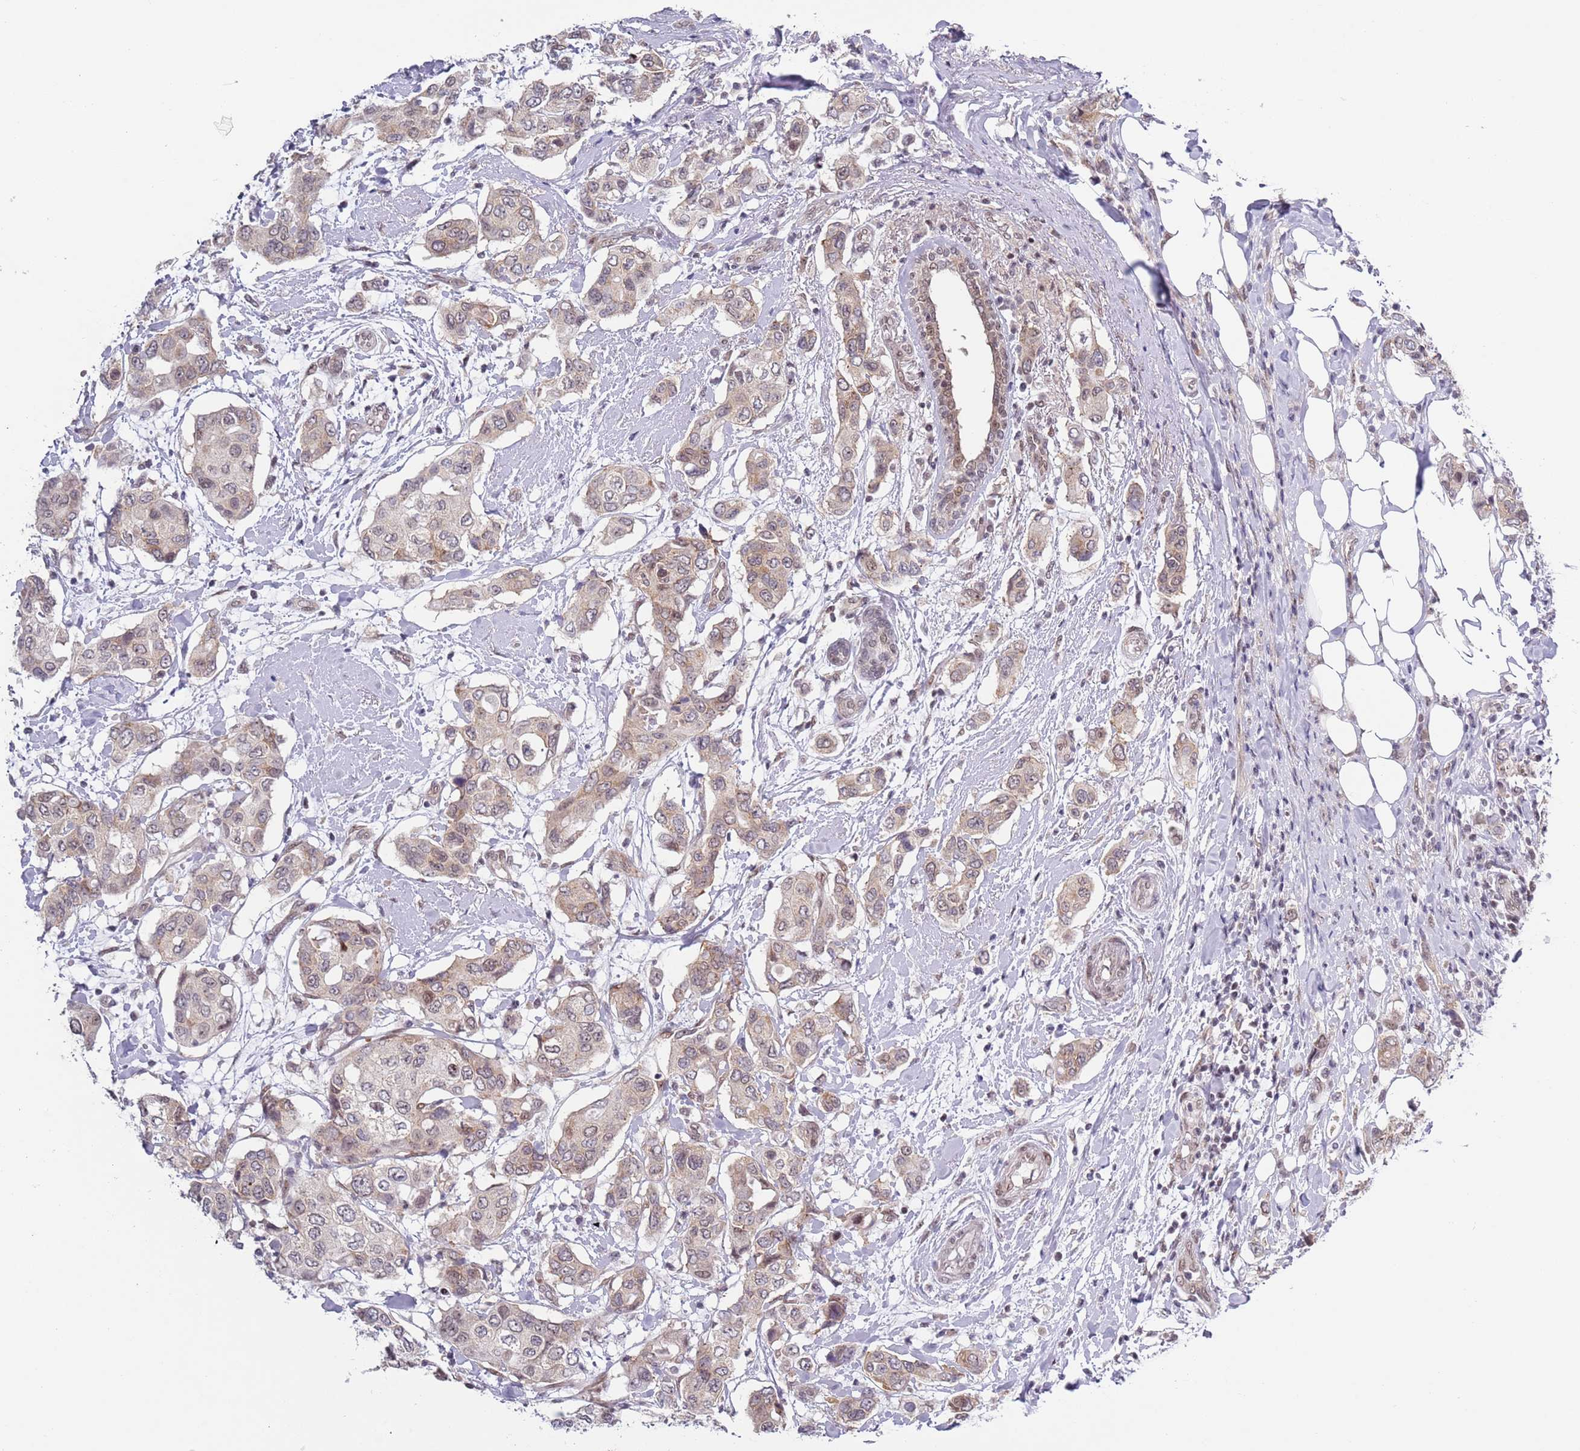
{"staining": {"intensity": "weak", "quantity": "25%-75%", "location": "cytoplasmic/membranous,nuclear"}, "tissue": "breast cancer", "cell_type": "Tumor cells", "image_type": "cancer", "snomed": [{"axis": "morphology", "description": "Lobular carcinoma"}, {"axis": "topography", "description": "Breast"}], "caption": "High-magnification brightfield microscopy of lobular carcinoma (breast) stained with DAB (brown) and counterstained with hematoxylin (blue). tumor cells exhibit weak cytoplasmic/membranous and nuclear staining is identified in approximately25%-75% of cells. Nuclei are stained in blue.", "gene": "SLC25A32", "patient": {"sex": "female", "age": 51}}